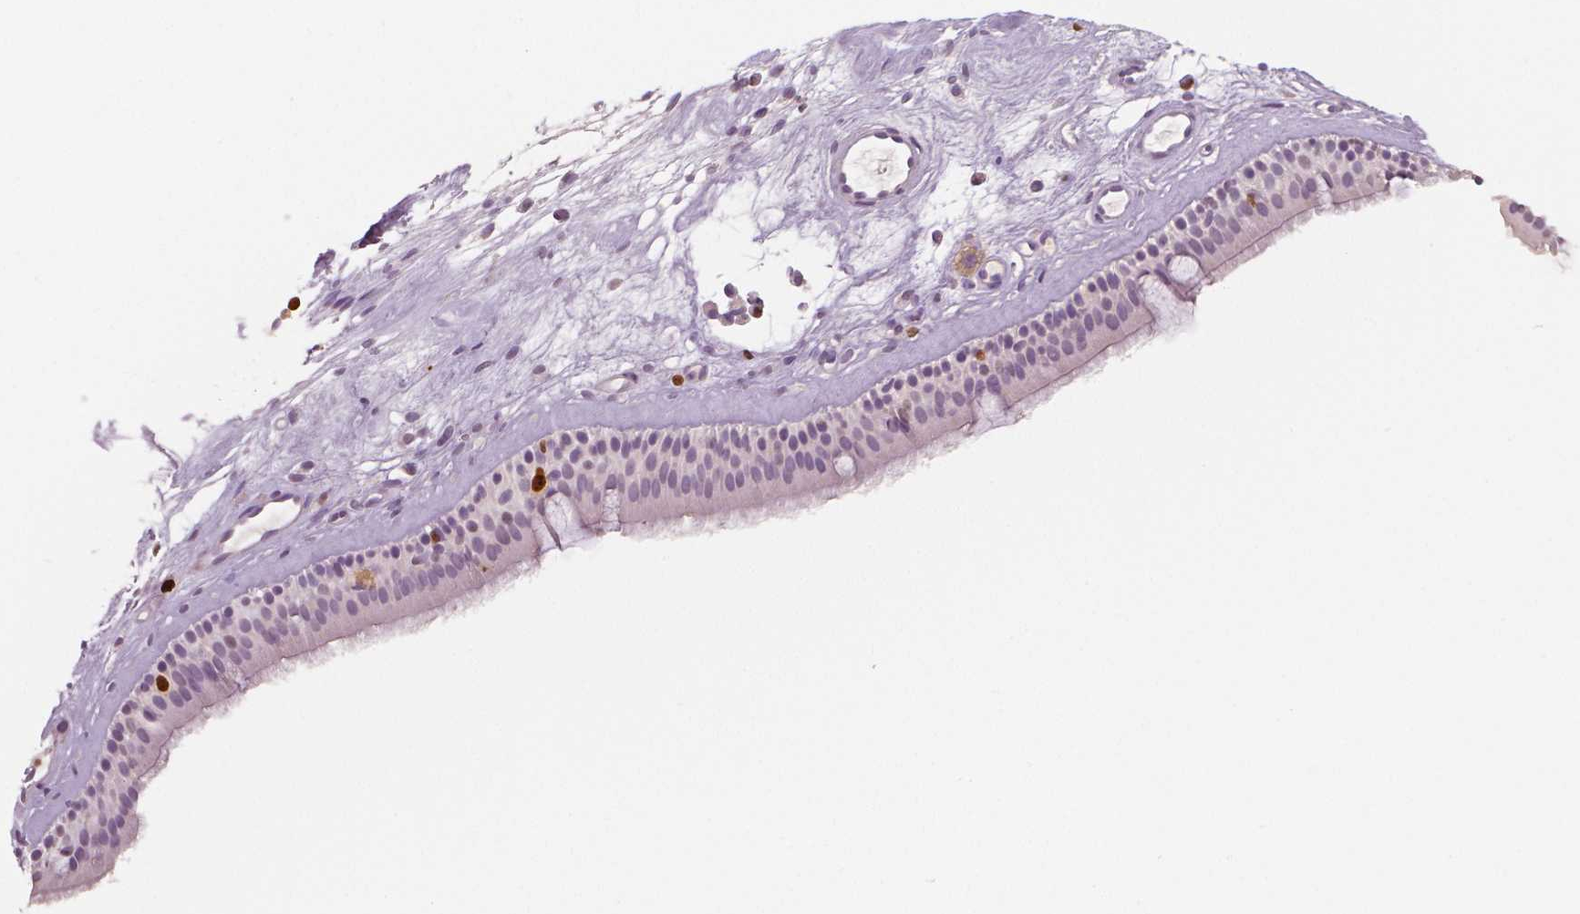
{"staining": {"intensity": "moderate", "quantity": "<25%", "location": "nuclear"}, "tissue": "nasopharynx", "cell_type": "Respiratory epithelial cells", "image_type": "normal", "snomed": [{"axis": "morphology", "description": "Normal tissue, NOS"}, {"axis": "topography", "description": "Nasopharynx"}], "caption": "IHC image of benign nasopharynx: human nasopharynx stained using immunohistochemistry shows low levels of moderate protein expression localized specifically in the nuclear of respiratory epithelial cells, appearing as a nuclear brown color.", "gene": "MKI67", "patient": {"sex": "male", "age": 68}}